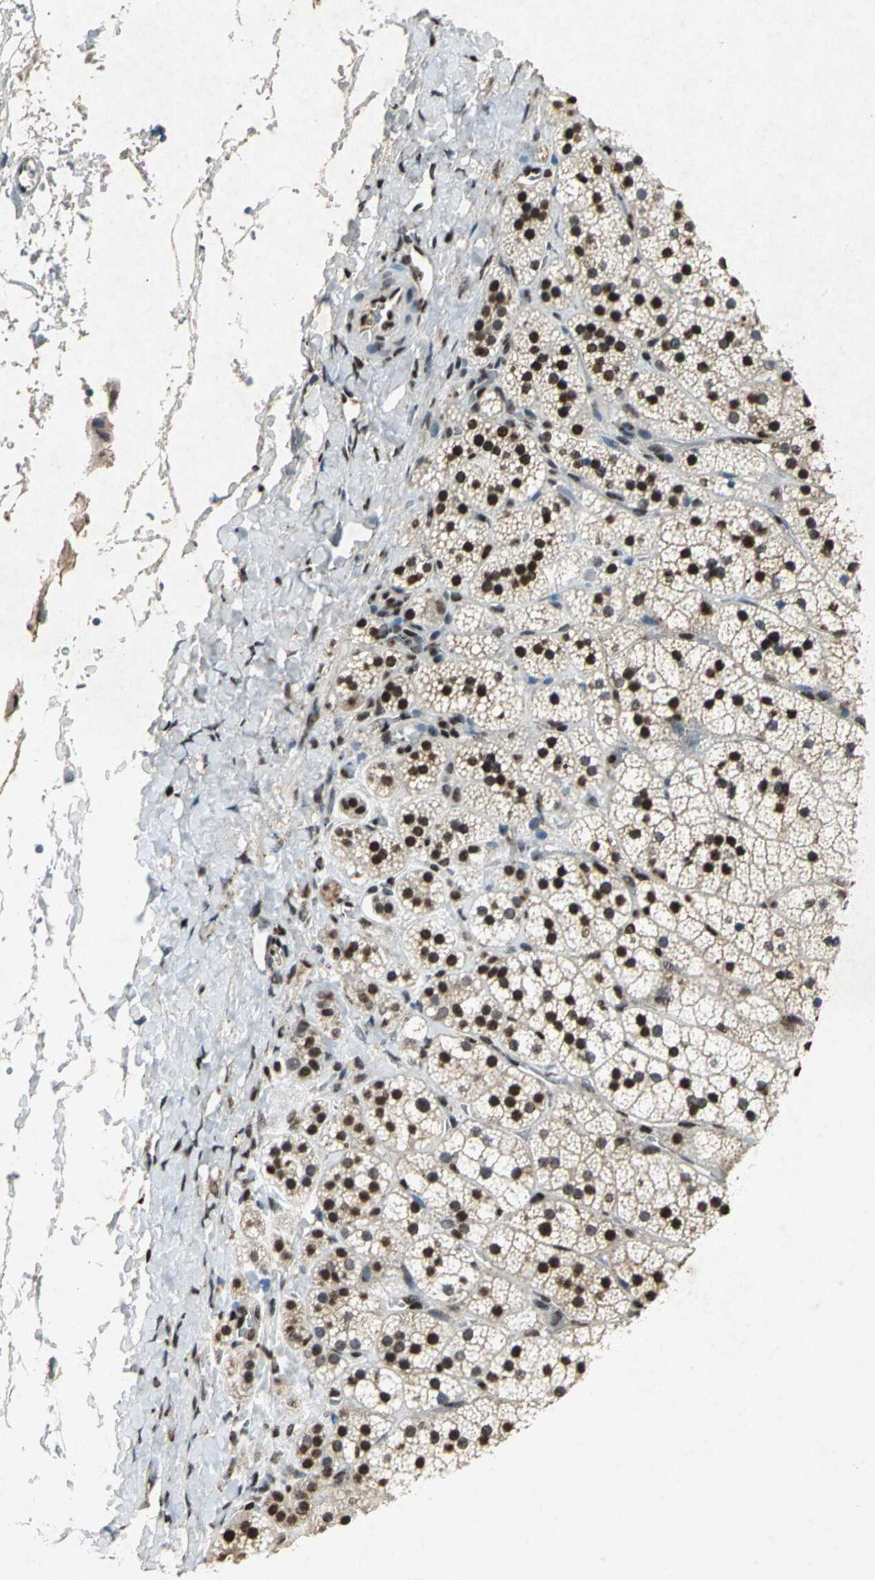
{"staining": {"intensity": "strong", "quantity": ">75%", "location": "nuclear"}, "tissue": "adrenal gland", "cell_type": "Glandular cells", "image_type": "normal", "snomed": [{"axis": "morphology", "description": "Normal tissue, NOS"}, {"axis": "topography", "description": "Adrenal gland"}], "caption": "A brown stain labels strong nuclear positivity of a protein in glandular cells of normal human adrenal gland.", "gene": "ANP32A", "patient": {"sex": "female", "age": 44}}